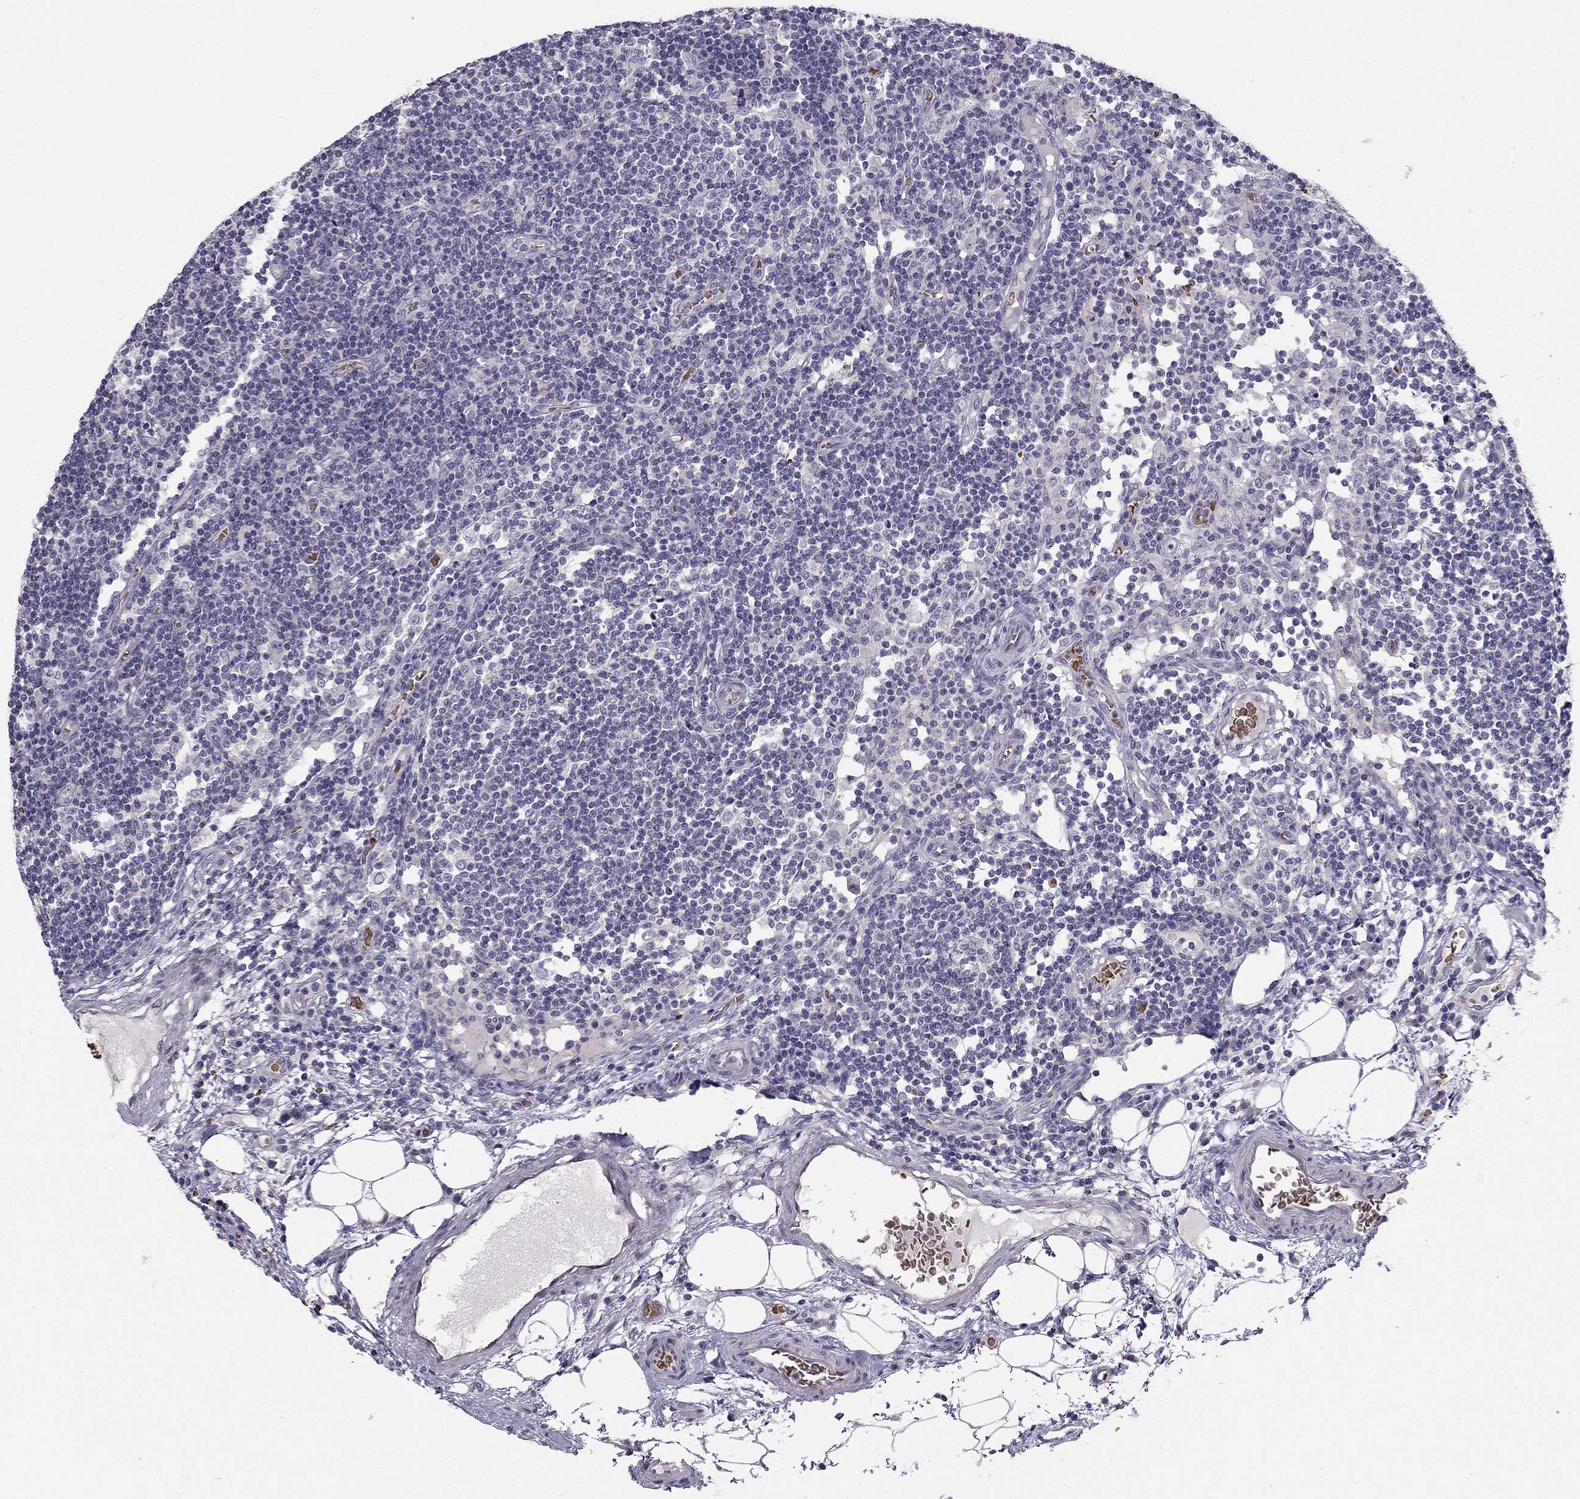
{"staining": {"intensity": "negative", "quantity": "none", "location": "none"}, "tissue": "lymph node", "cell_type": "Germinal center cells", "image_type": "normal", "snomed": [{"axis": "morphology", "description": "Normal tissue, NOS"}, {"axis": "topography", "description": "Lymph node"}], "caption": "Immunohistochemistry (IHC) histopathology image of unremarkable lymph node: human lymph node stained with DAB (3,3'-diaminobenzidine) reveals no significant protein positivity in germinal center cells.", "gene": "RSPH14", "patient": {"sex": "female", "age": 72}}